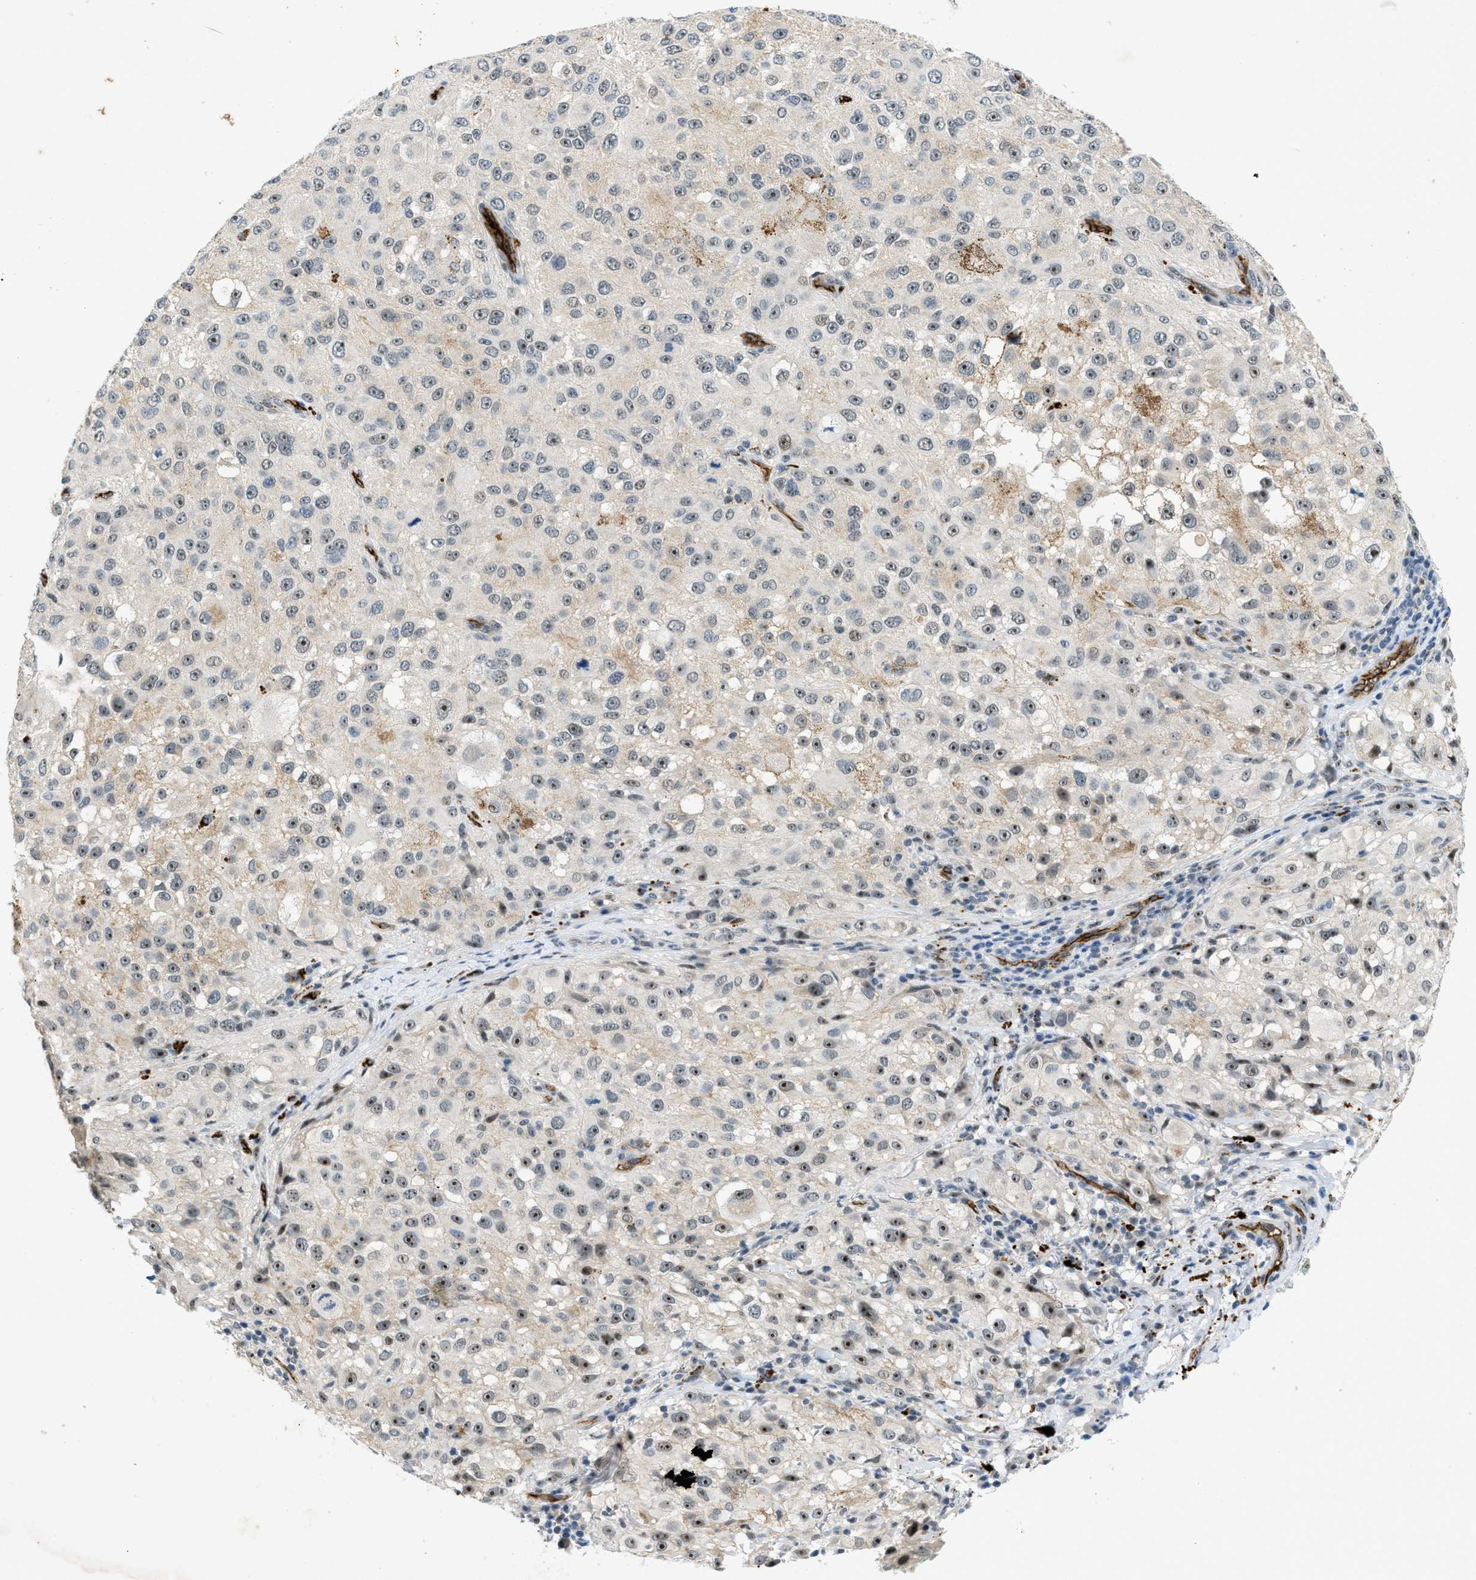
{"staining": {"intensity": "moderate", "quantity": "<25%", "location": "nuclear"}, "tissue": "melanoma", "cell_type": "Tumor cells", "image_type": "cancer", "snomed": [{"axis": "morphology", "description": "Necrosis, NOS"}, {"axis": "morphology", "description": "Malignant melanoma, NOS"}, {"axis": "topography", "description": "Skin"}], "caption": "This is a photomicrograph of immunohistochemistry (IHC) staining of malignant melanoma, which shows moderate positivity in the nuclear of tumor cells.", "gene": "SLCO2A1", "patient": {"sex": "female", "age": 87}}